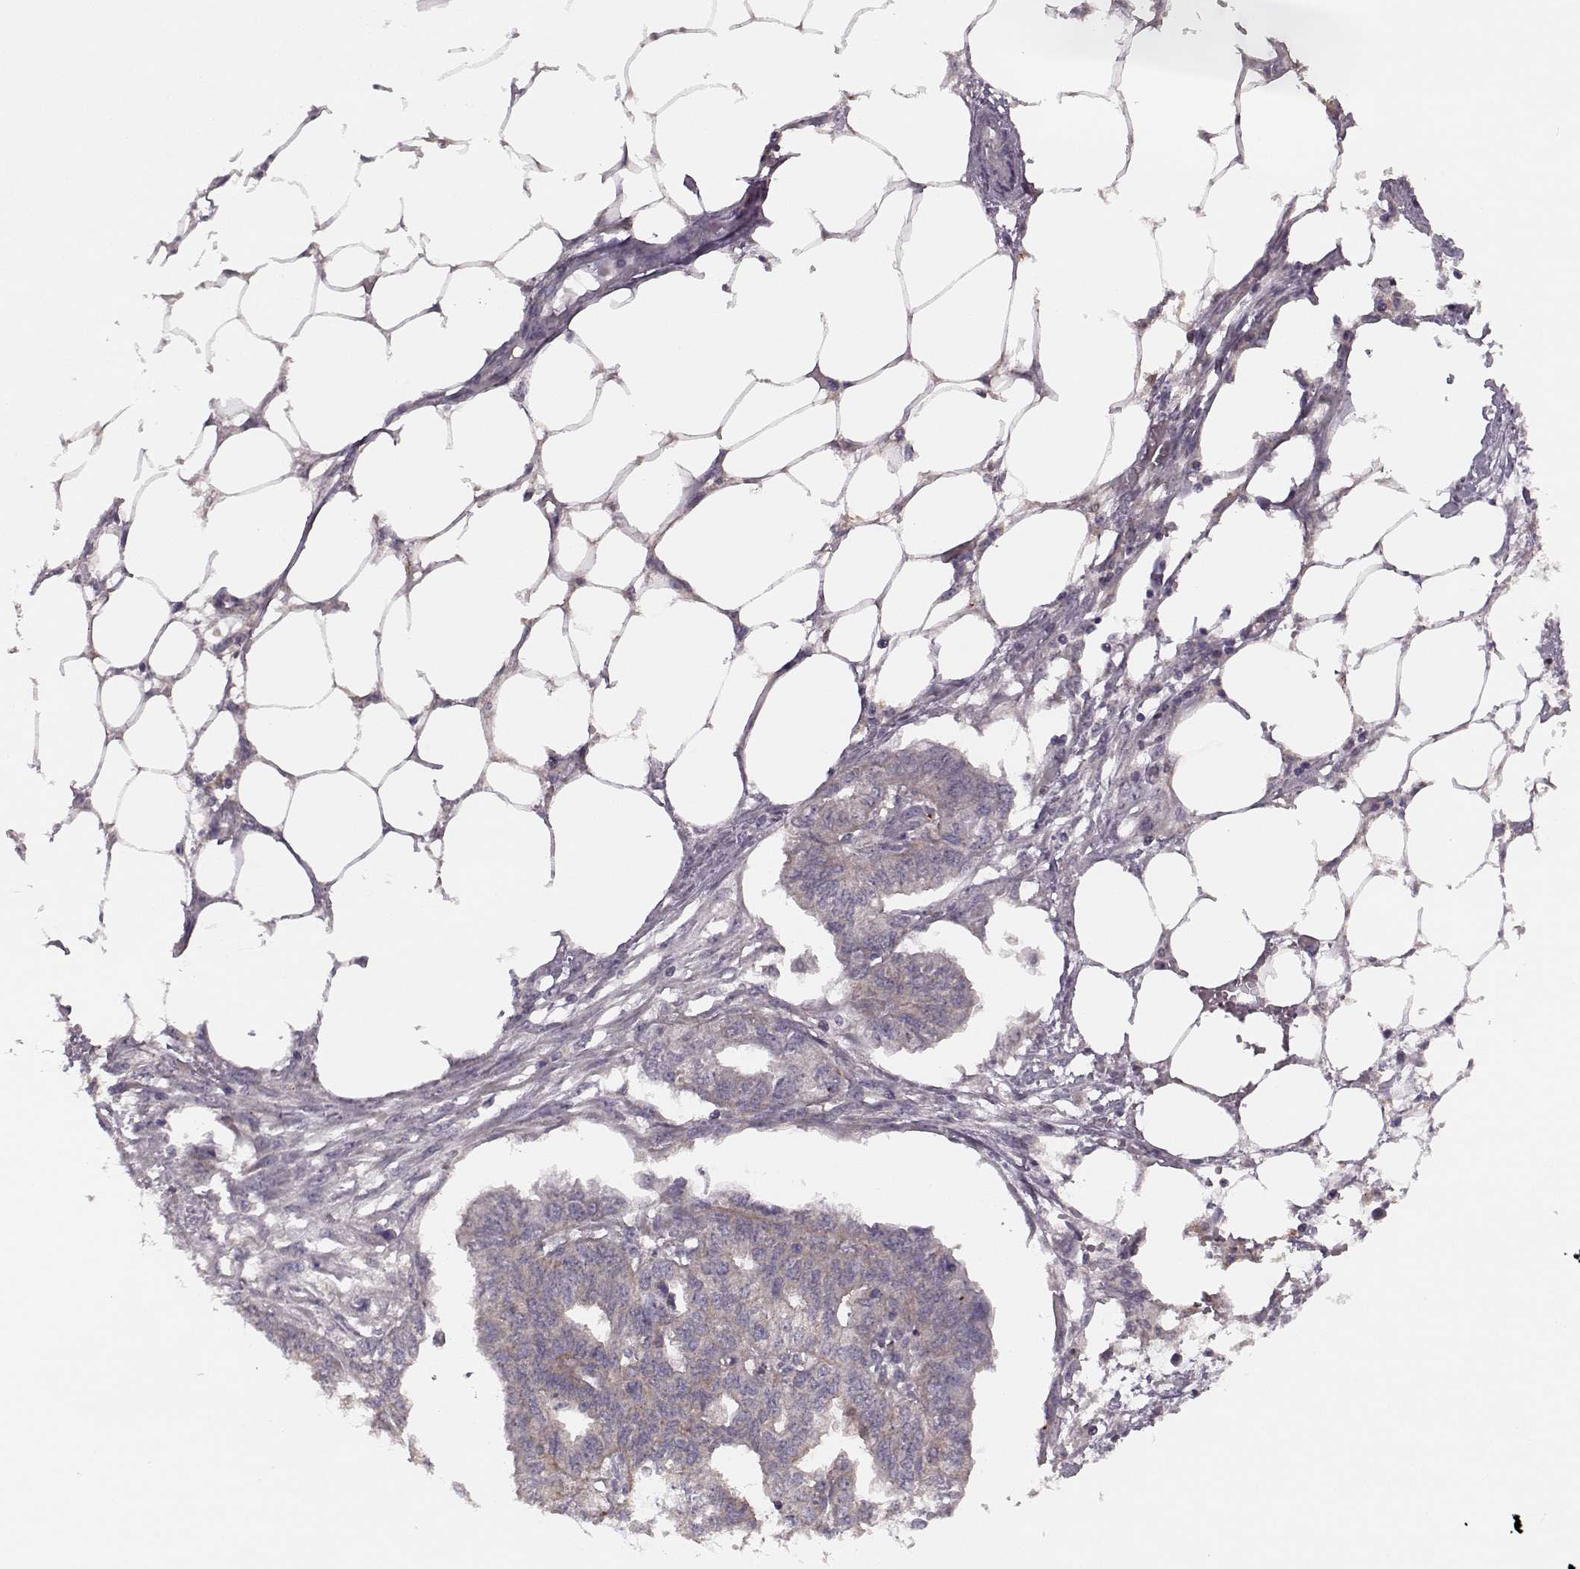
{"staining": {"intensity": "weak", "quantity": ">75%", "location": "cytoplasmic/membranous"}, "tissue": "endometrial cancer", "cell_type": "Tumor cells", "image_type": "cancer", "snomed": [{"axis": "morphology", "description": "Adenocarcinoma, NOS"}, {"axis": "morphology", "description": "Adenocarcinoma, metastatic, NOS"}, {"axis": "topography", "description": "Adipose tissue"}, {"axis": "topography", "description": "Endometrium"}], "caption": "Tumor cells demonstrate low levels of weak cytoplasmic/membranous staining in about >75% of cells in human endometrial cancer (metastatic adenocarcinoma).", "gene": "FNIP2", "patient": {"sex": "female", "age": 67}}